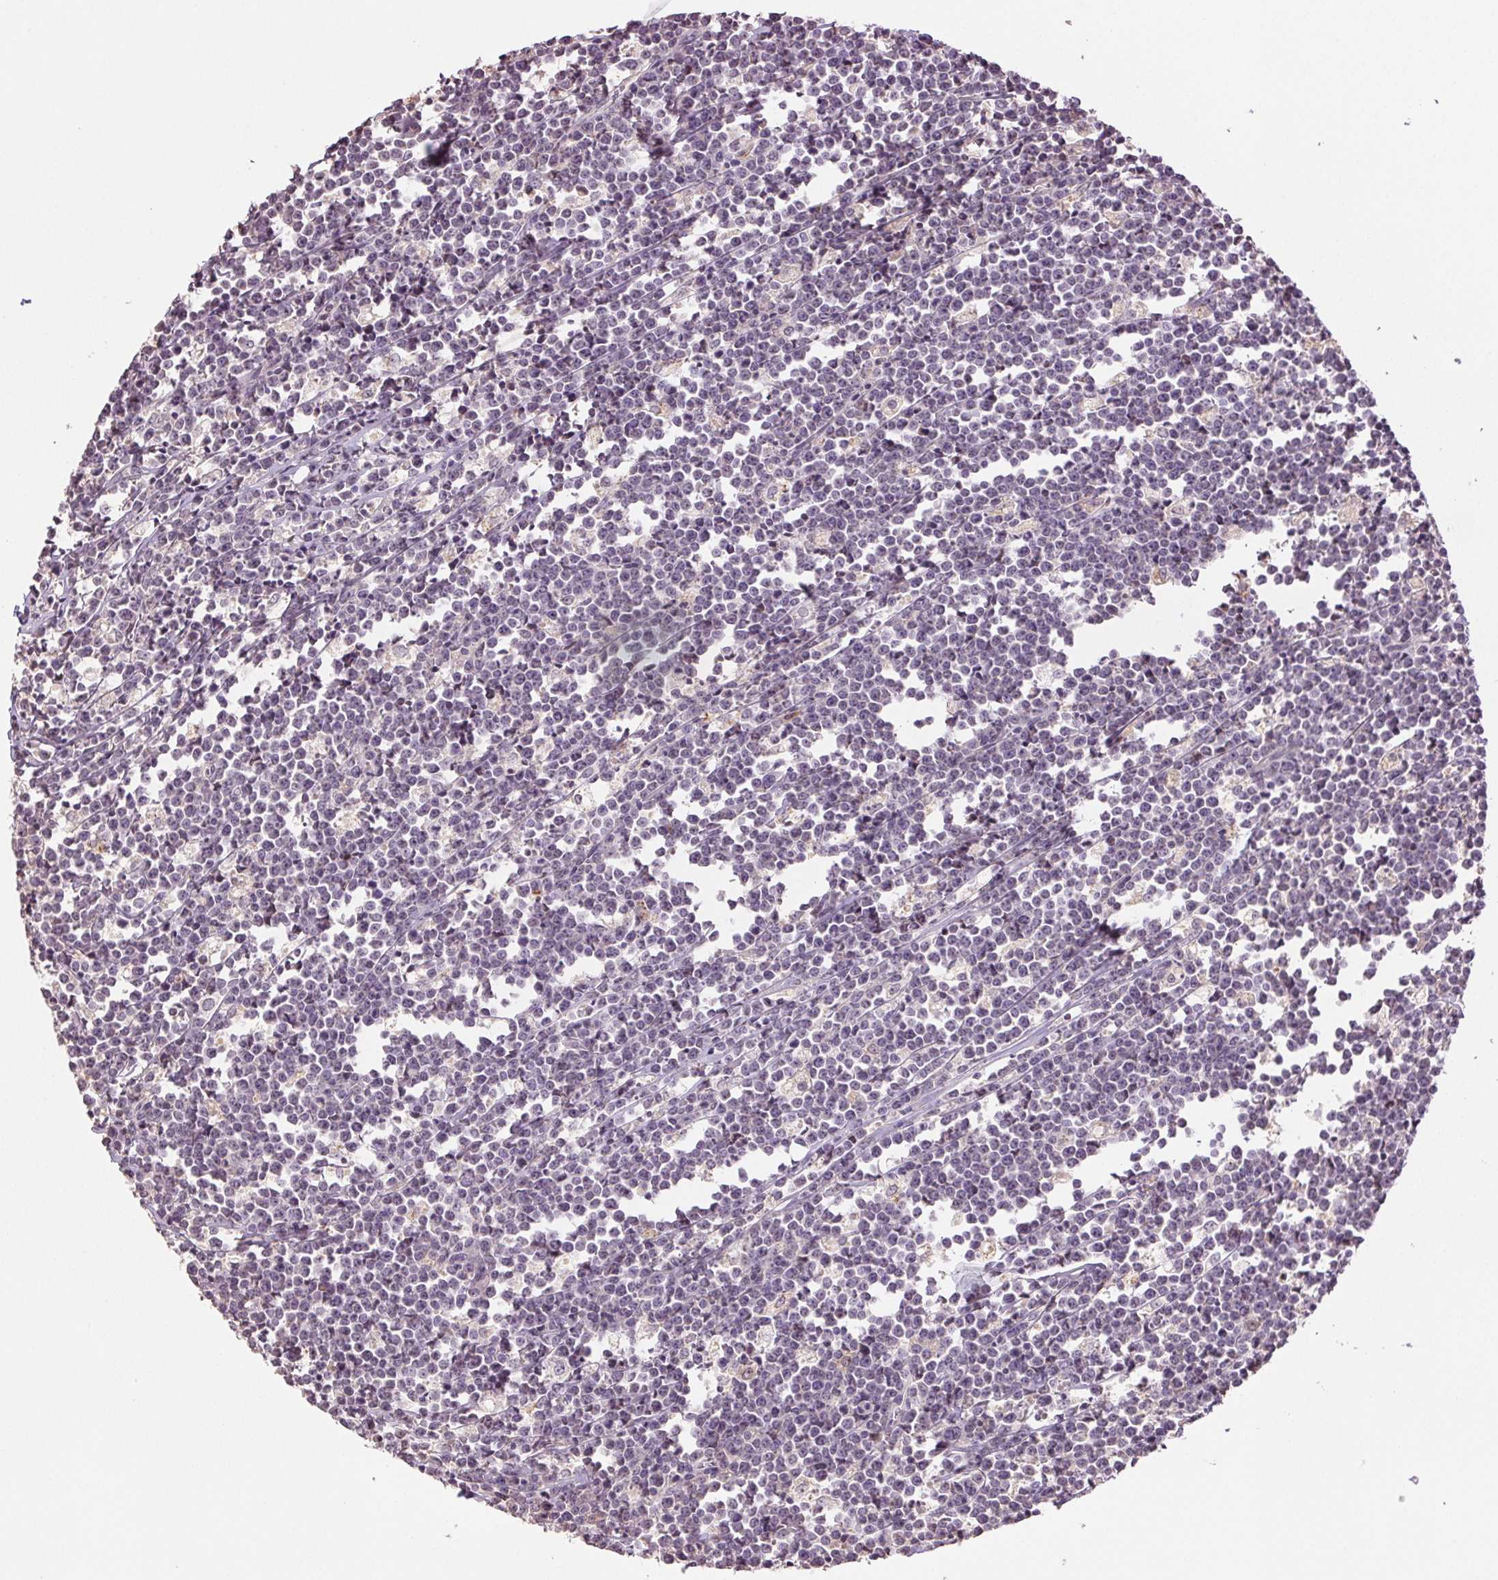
{"staining": {"intensity": "negative", "quantity": "none", "location": "none"}, "tissue": "lymphoma", "cell_type": "Tumor cells", "image_type": "cancer", "snomed": [{"axis": "morphology", "description": "Malignant lymphoma, non-Hodgkin's type, High grade"}, {"axis": "topography", "description": "Small intestine"}], "caption": "IHC image of neoplastic tissue: human lymphoma stained with DAB reveals no significant protein positivity in tumor cells. (Stains: DAB immunohistochemistry (IHC) with hematoxylin counter stain, Microscopy: brightfield microscopy at high magnification).", "gene": "TMEM253", "patient": {"sex": "female", "age": 56}}